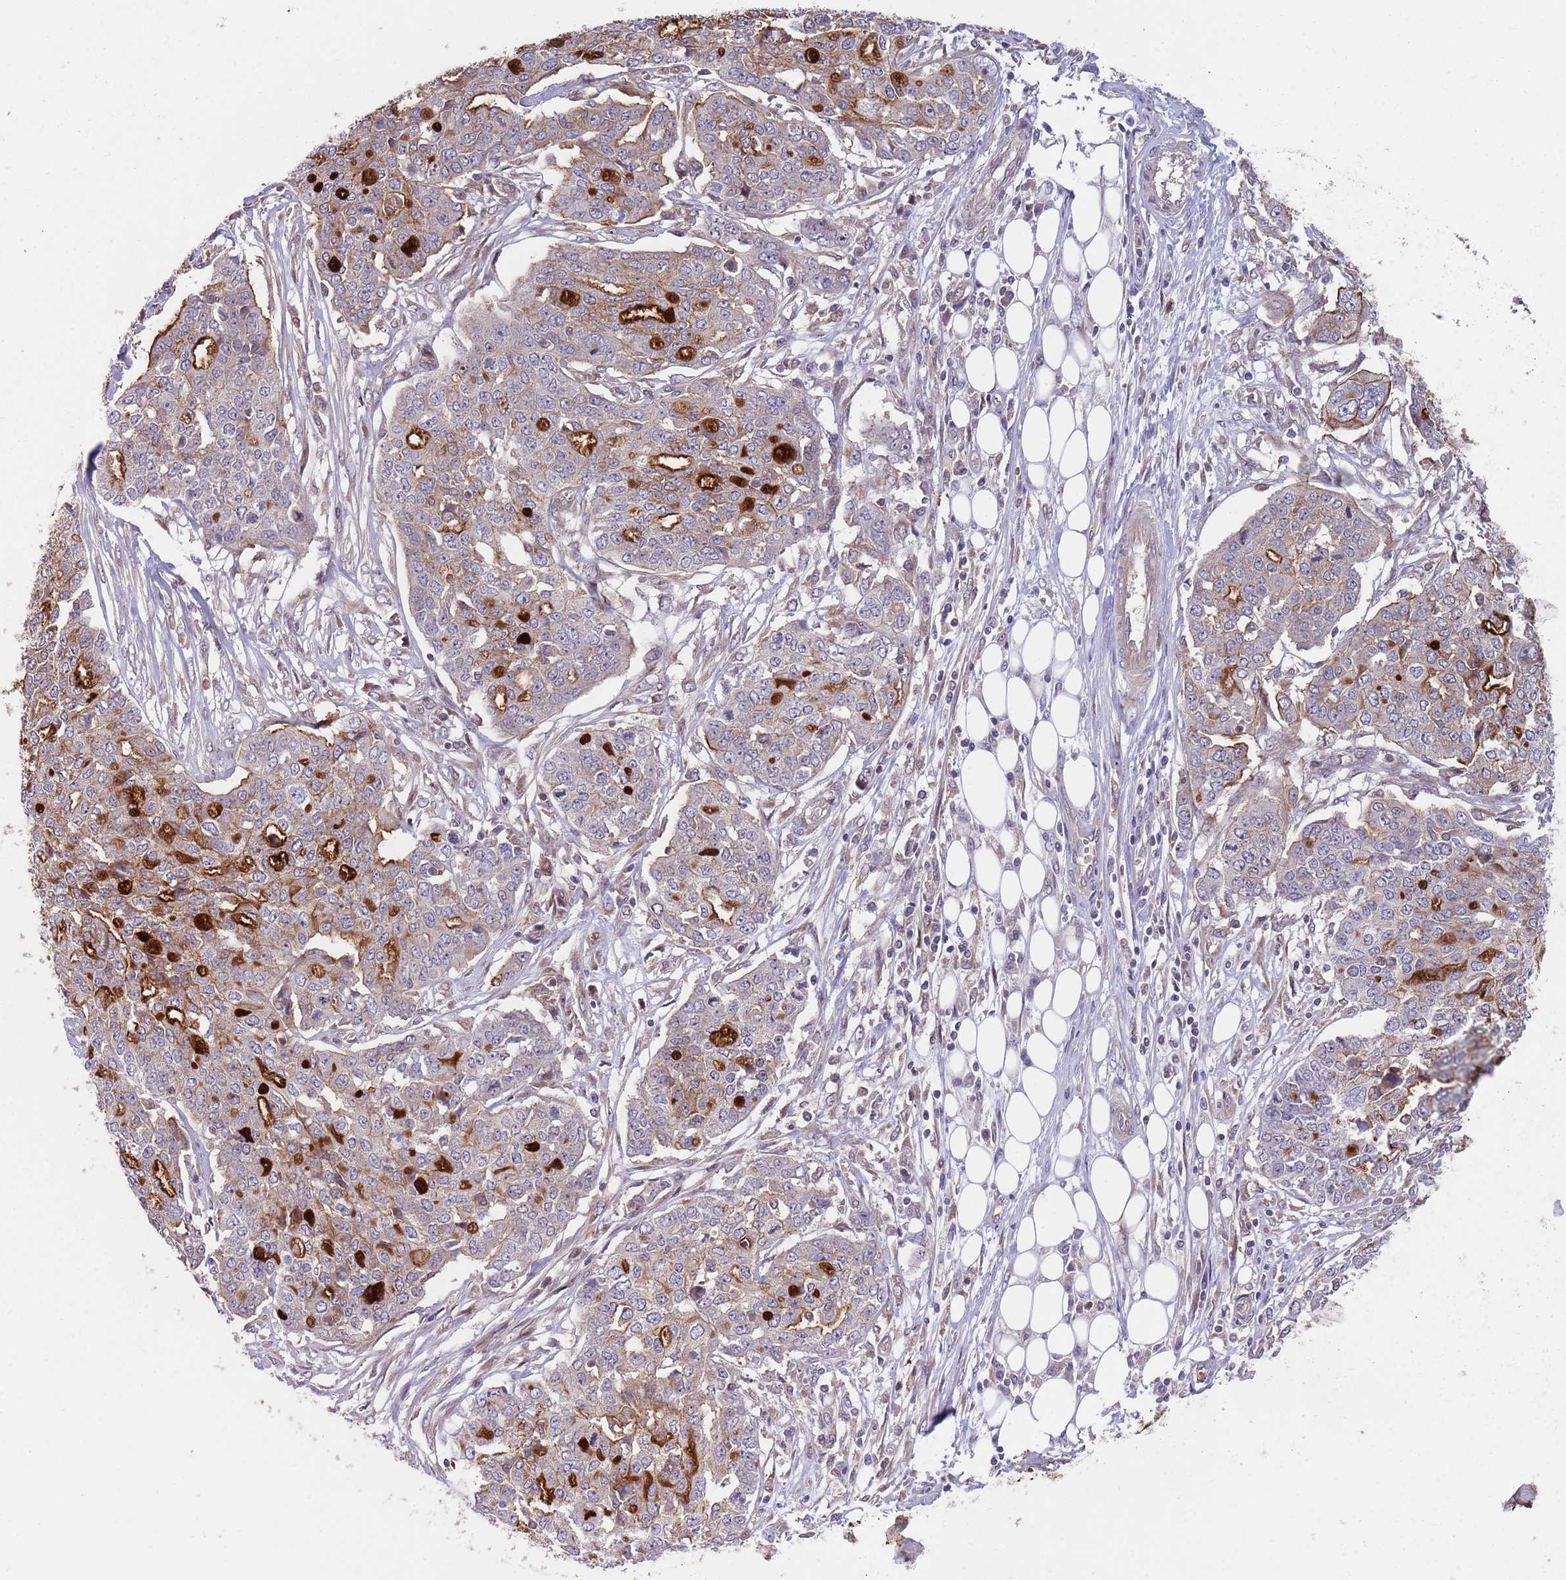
{"staining": {"intensity": "strong", "quantity": "<25%", "location": "cytoplasmic/membranous"}, "tissue": "ovarian cancer", "cell_type": "Tumor cells", "image_type": "cancer", "snomed": [{"axis": "morphology", "description": "Cystadenocarcinoma, serous, NOS"}, {"axis": "topography", "description": "Soft tissue"}, {"axis": "topography", "description": "Ovary"}], "caption": "Serous cystadenocarcinoma (ovarian) tissue reveals strong cytoplasmic/membranous expression in about <25% of tumor cells, visualized by immunohistochemistry. Using DAB (brown) and hematoxylin (blue) stains, captured at high magnification using brightfield microscopy.", "gene": "GGA1", "patient": {"sex": "female", "age": 57}}